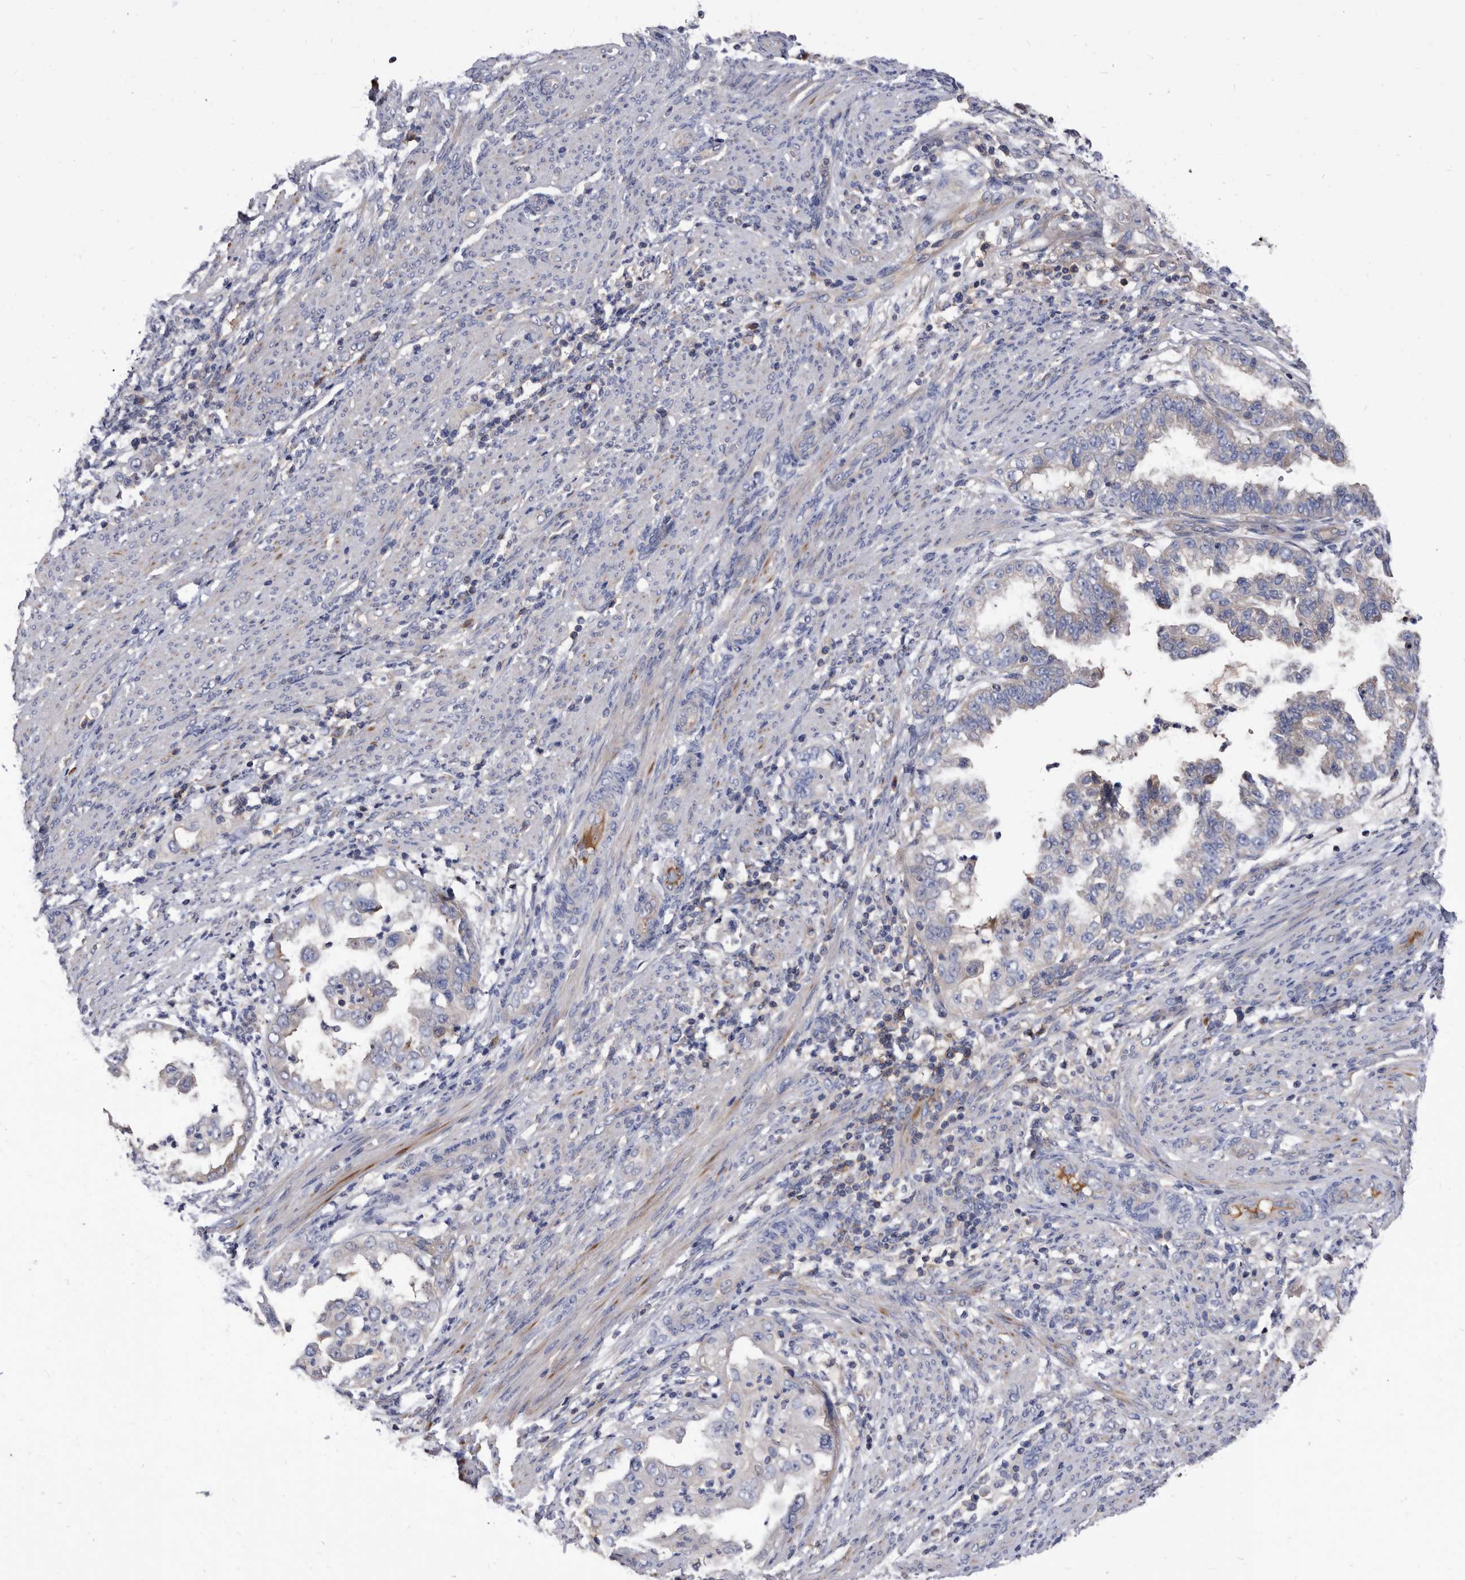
{"staining": {"intensity": "negative", "quantity": "none", "location": "none"}, "tissue": "endometrial cancer", "cell_type": "Tumor cells", "image_type": "cancer", "snomed": [{"axis": "morphology", "description": "Adenocarcinoma, NOS"}, {"axis": "topography", "description": "Endometrium"}], "caption": "Micrograph shows no protein expression in tumor cells of endometrial cancer tissue.", "gene": "DTNBP1", "patient": {"sex": "female", "age": 85}}